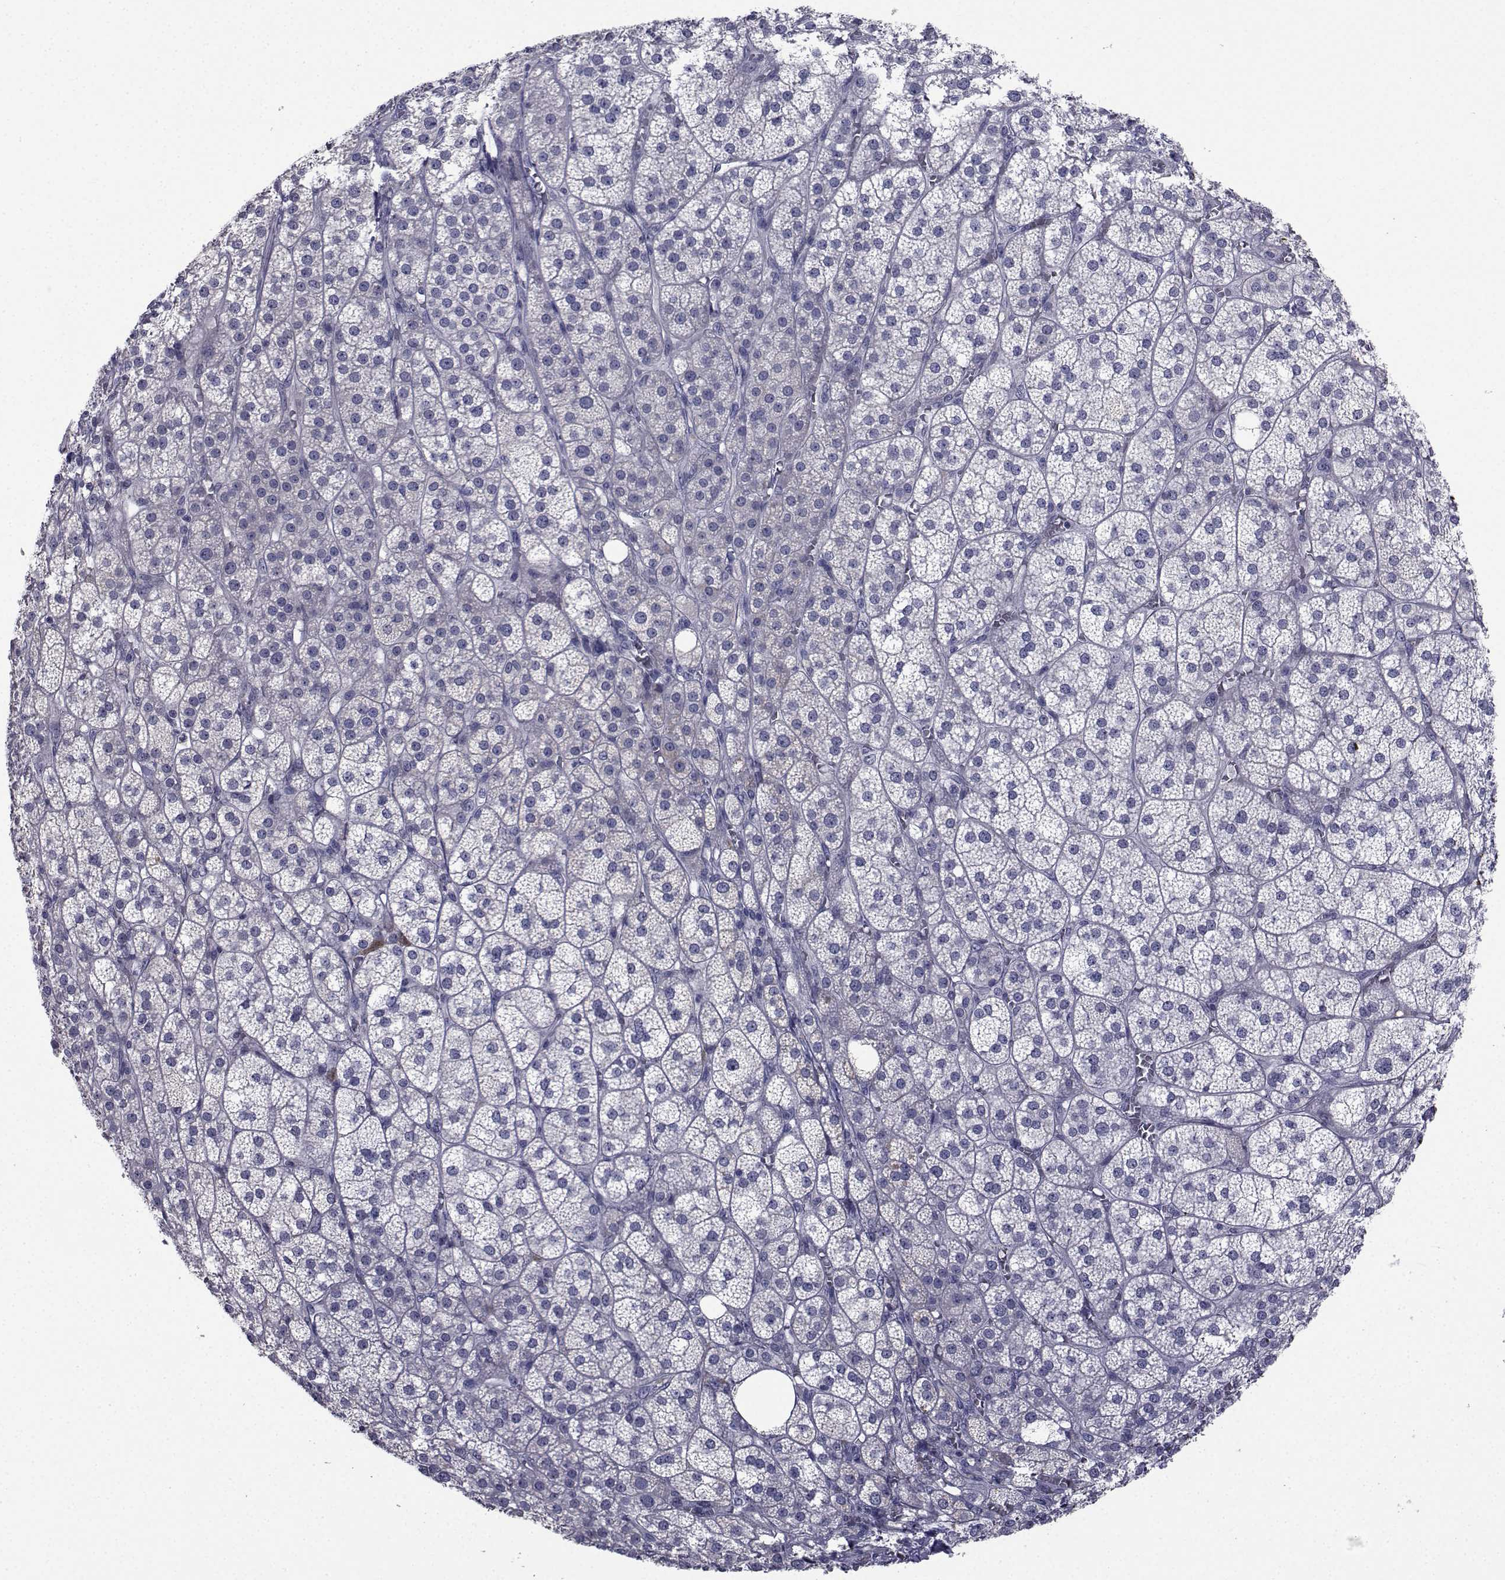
{"staining": {"intensity": "negative", "quantity": "none", "location": "none"}, "tissue": "adrenal gland", "cell_type": "Glandular cells", "image_type": "normal", "snomed": [{"axis": "morphology", "description": "Normal tissue, NOS"}, {"axis": "topography", "description": "Adrenal gland"}], "caption": "High magnification brightfield microscopy of unremarkable adrenal gland stained with DAB (brown) and counterstained with hematoxylin (blue): glandular cells show no significant positivity. (DAB IHC visualized using brightfield microscopy, high magnification).", "gene": "CHRNA1", "patient": {"sex": "female", "age": 60}}